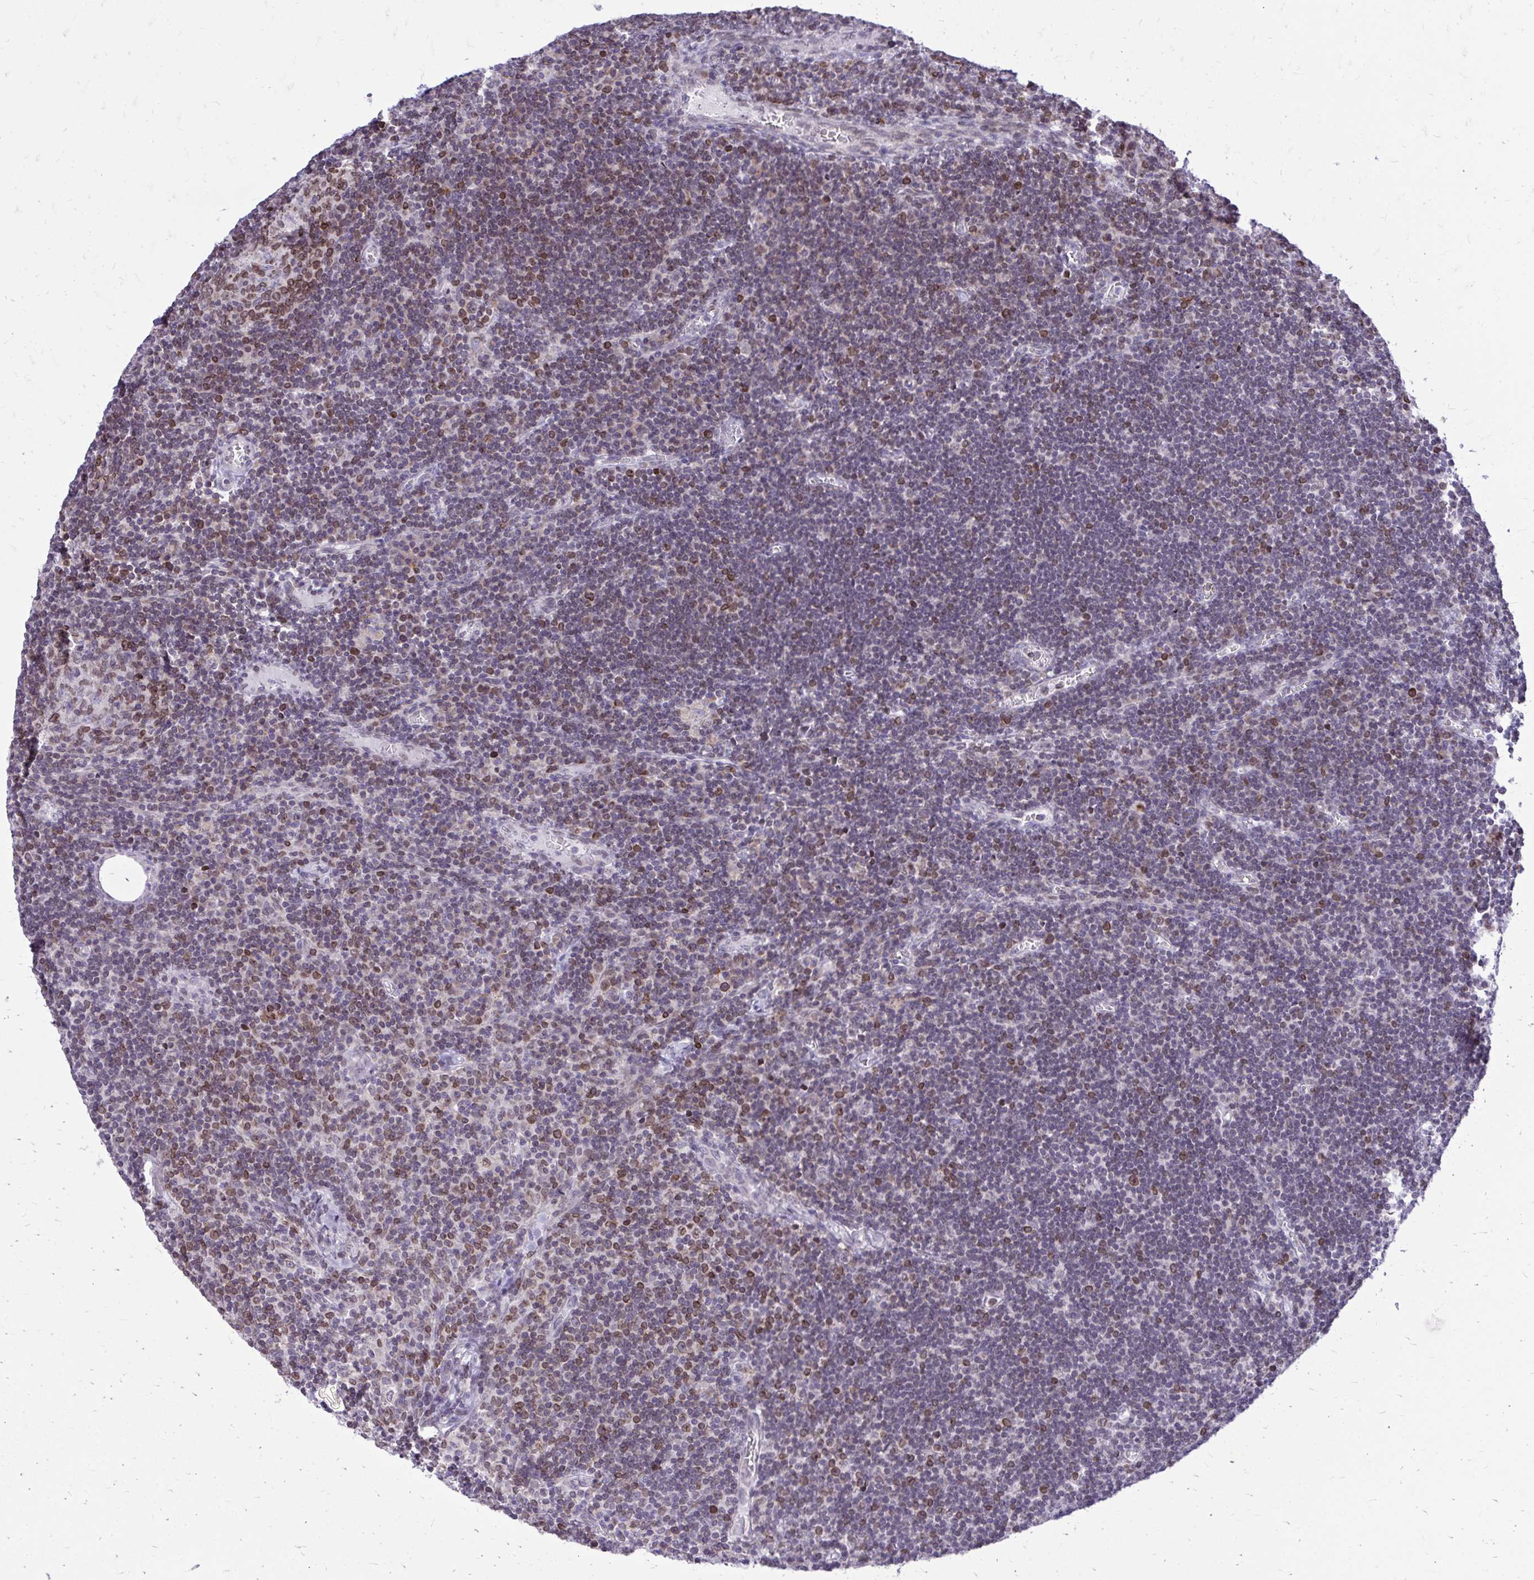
{"staining": {"intensity": "weak", "quantity": "25%-75%", "location": "cytoplasmic/membranous,nuclear"}, "tissue": "lymph node", "cell_type": "Germinal center cells", "image_type": "normal", "snomed": [{"axis": "morphology", "description": "Normal tissue, NOS"}, {"axis": "topography", "description": "Lymph node"}], "caption": "Protein analysis of benign lymph node shows weak cytoplasmic/membranous,nuclear positivity in approximately 25%-75% of germinal center cells.", "gene": "RPS6KA2", "patient": {"sex": "male", "age": 67}}